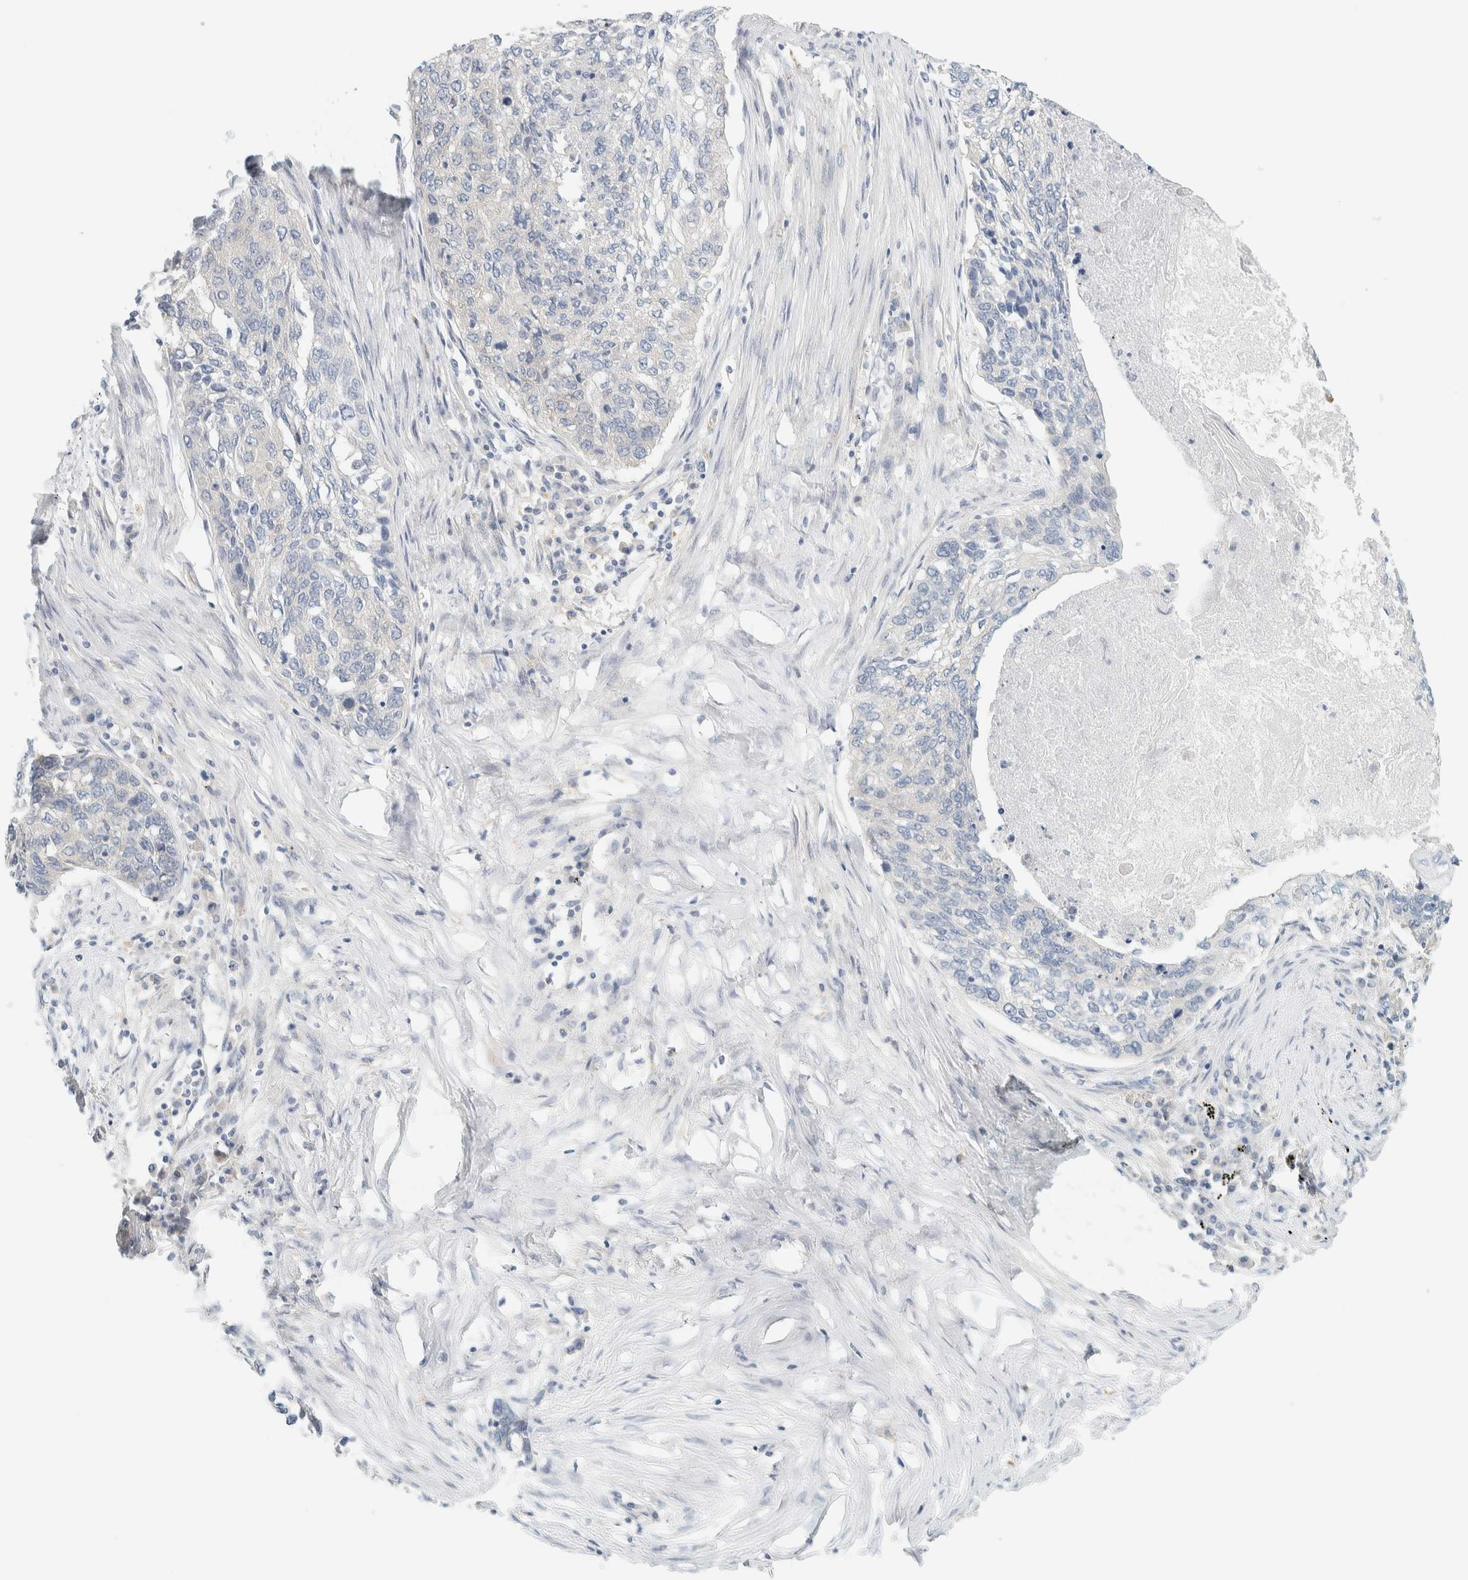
{"staining": {"intensity": "negative", "quantity": "none", "location": "none"}, "tissue": "lung cancer", "cell_type": "Tumor cells", "image_type": "cancer", "snomed": [{"axis": "morphology", "description": "Squamous cell carcinoma, NOS"}, {"axis": "topography", "description": "Lung"}], "caption": "There is no significant expression in tumor cells of lung cancer. (Stains: DAB (3,3'-diaminobenzidine) immunohistochemistry (IHC) with hematoxylin counter stain, Microscopy: brightfield microscopy at high magnification).", "gene": "PTGES3L-AARSD1", "patient": {"sex": "female", "age": 63}}